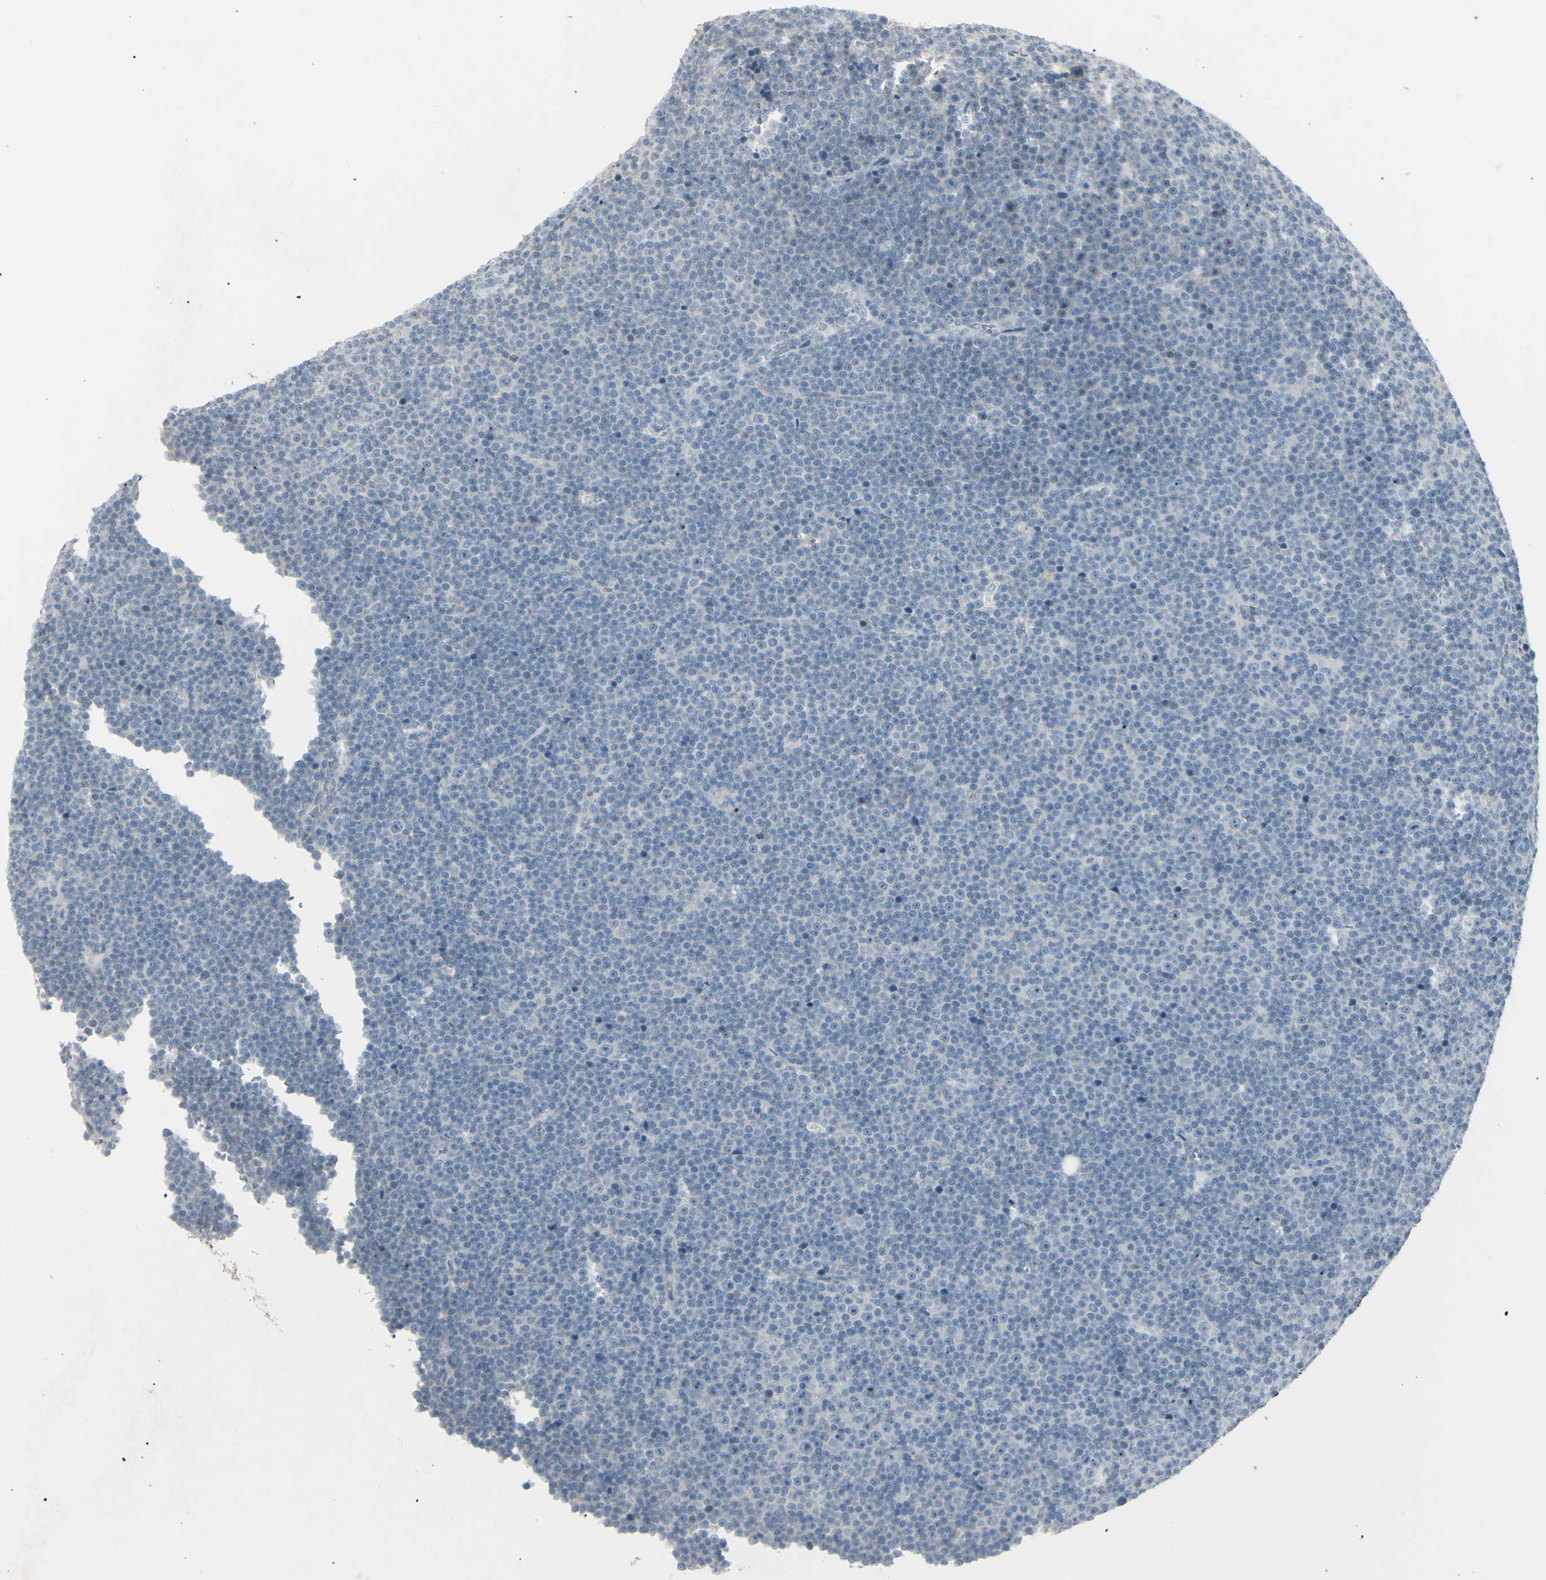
{"staining": {"intensity": "negative", "quantity": "none", "location": "none"}, "tissue": "lymphoma", "cell_type": "Tumor cells", "image_type": "cancer", "snomed": [{"axis": "morphology", "description": "Malignant lymphoma, non-Hodgkin's type, Low grade"}, {"axis": "topography", "description": "Lymph node"}], "caption": "Protein analysis of lymphoma shows no significant expression in tumor cells.", "gene": "SH3GL2", "patient": {"sex": "female", "age": 67}}